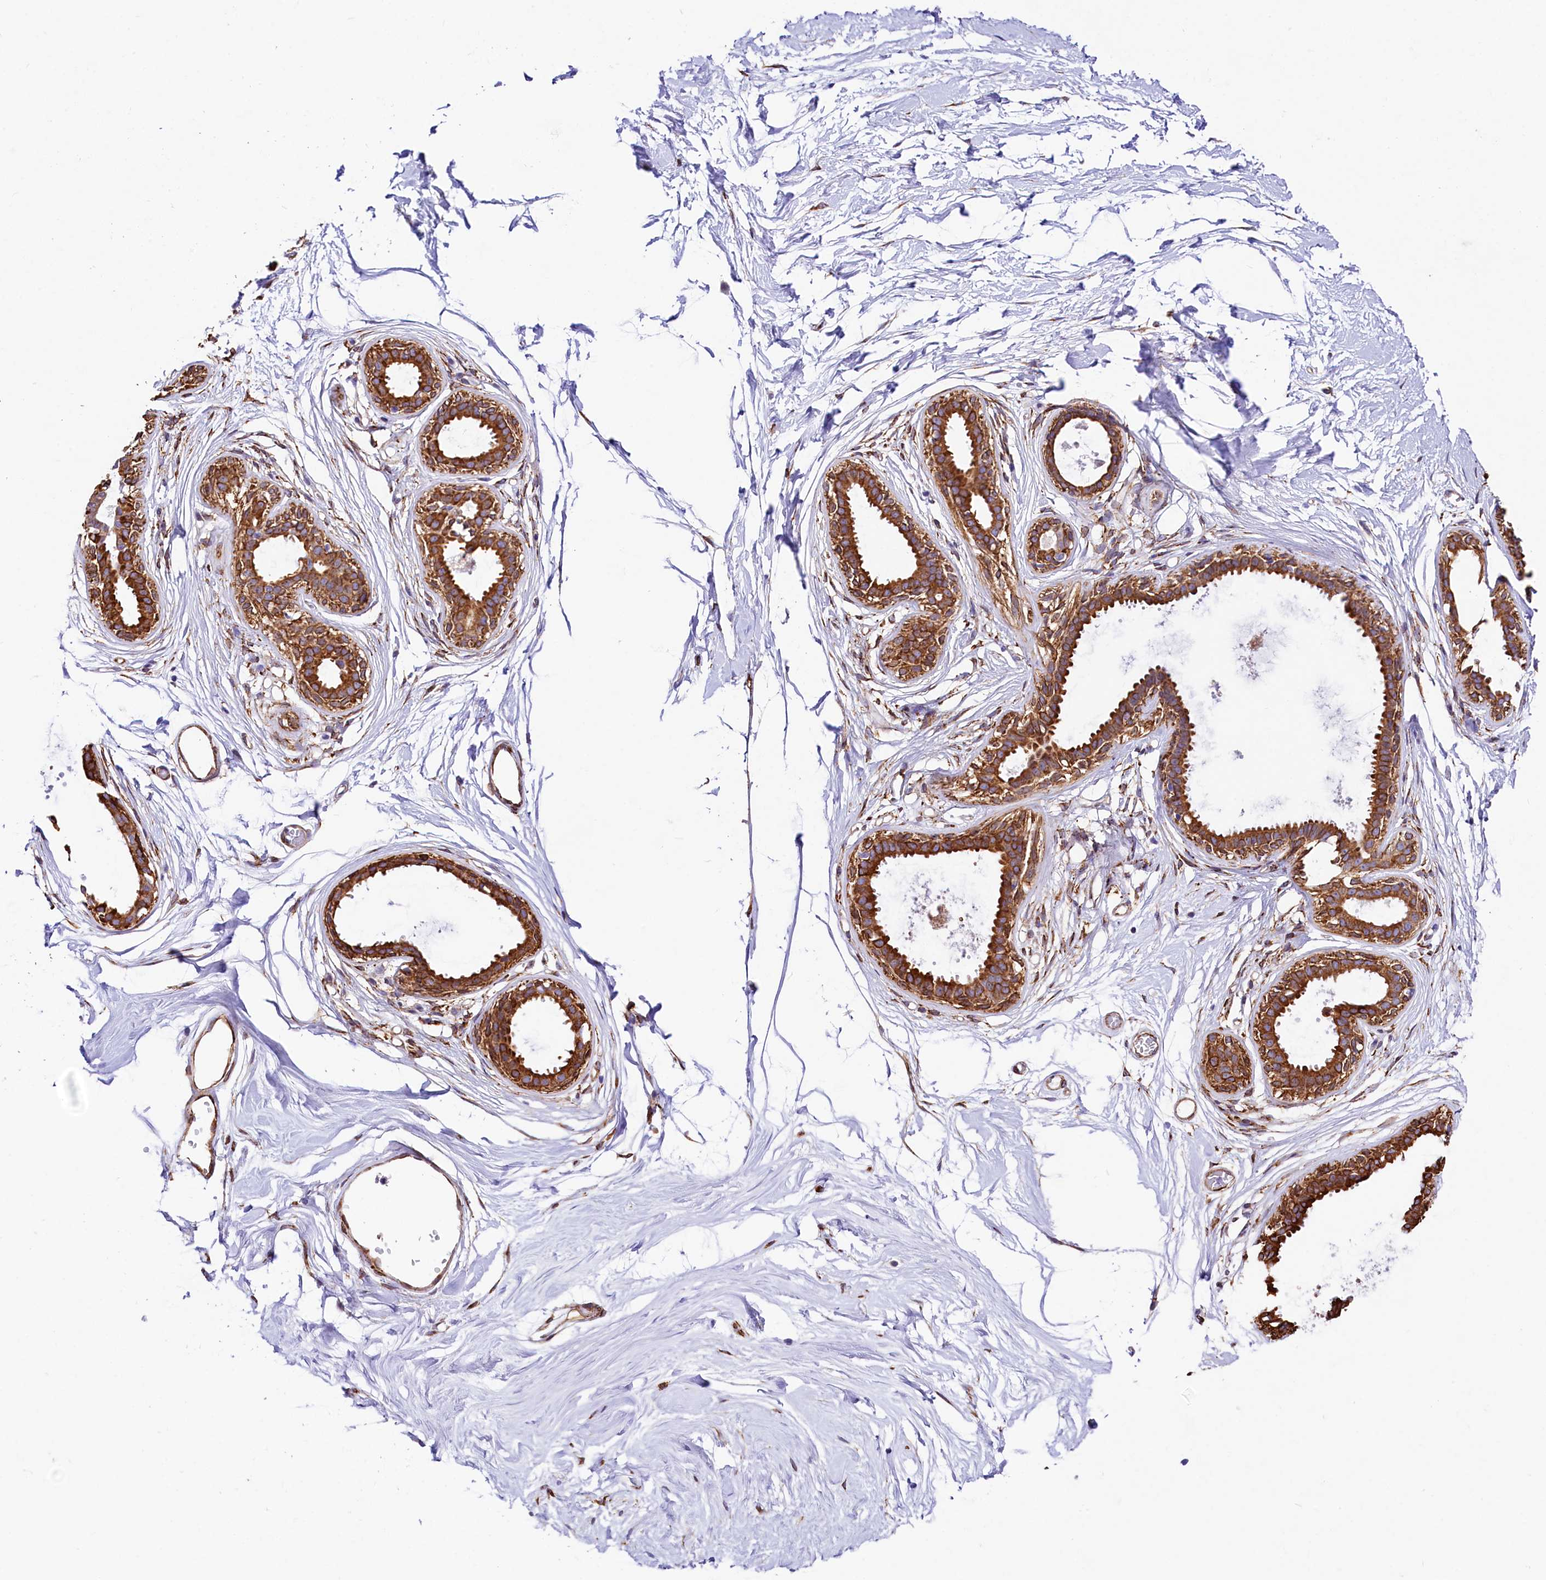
{"staining": {"intensity": "strong", "quantity": ">75%", "location": "cytoplasmic/membranous"}, "tissue": "breast", "cell_type": "Adipocytes", "image_type": "normal", "snomed": [{"axis": "morphology", "description": "Normal tissue, NOS"}, {"axis": "topography", "description": "Breast"}], "caption": "About >75% of adipocytes in unremarkable human breast reveal strong cytoplasmic/membranous protein staining as visualized by brown immunohistochemical staining.", "gene": "ITGA1", "patient": {"sex": "female", "age": 45}}